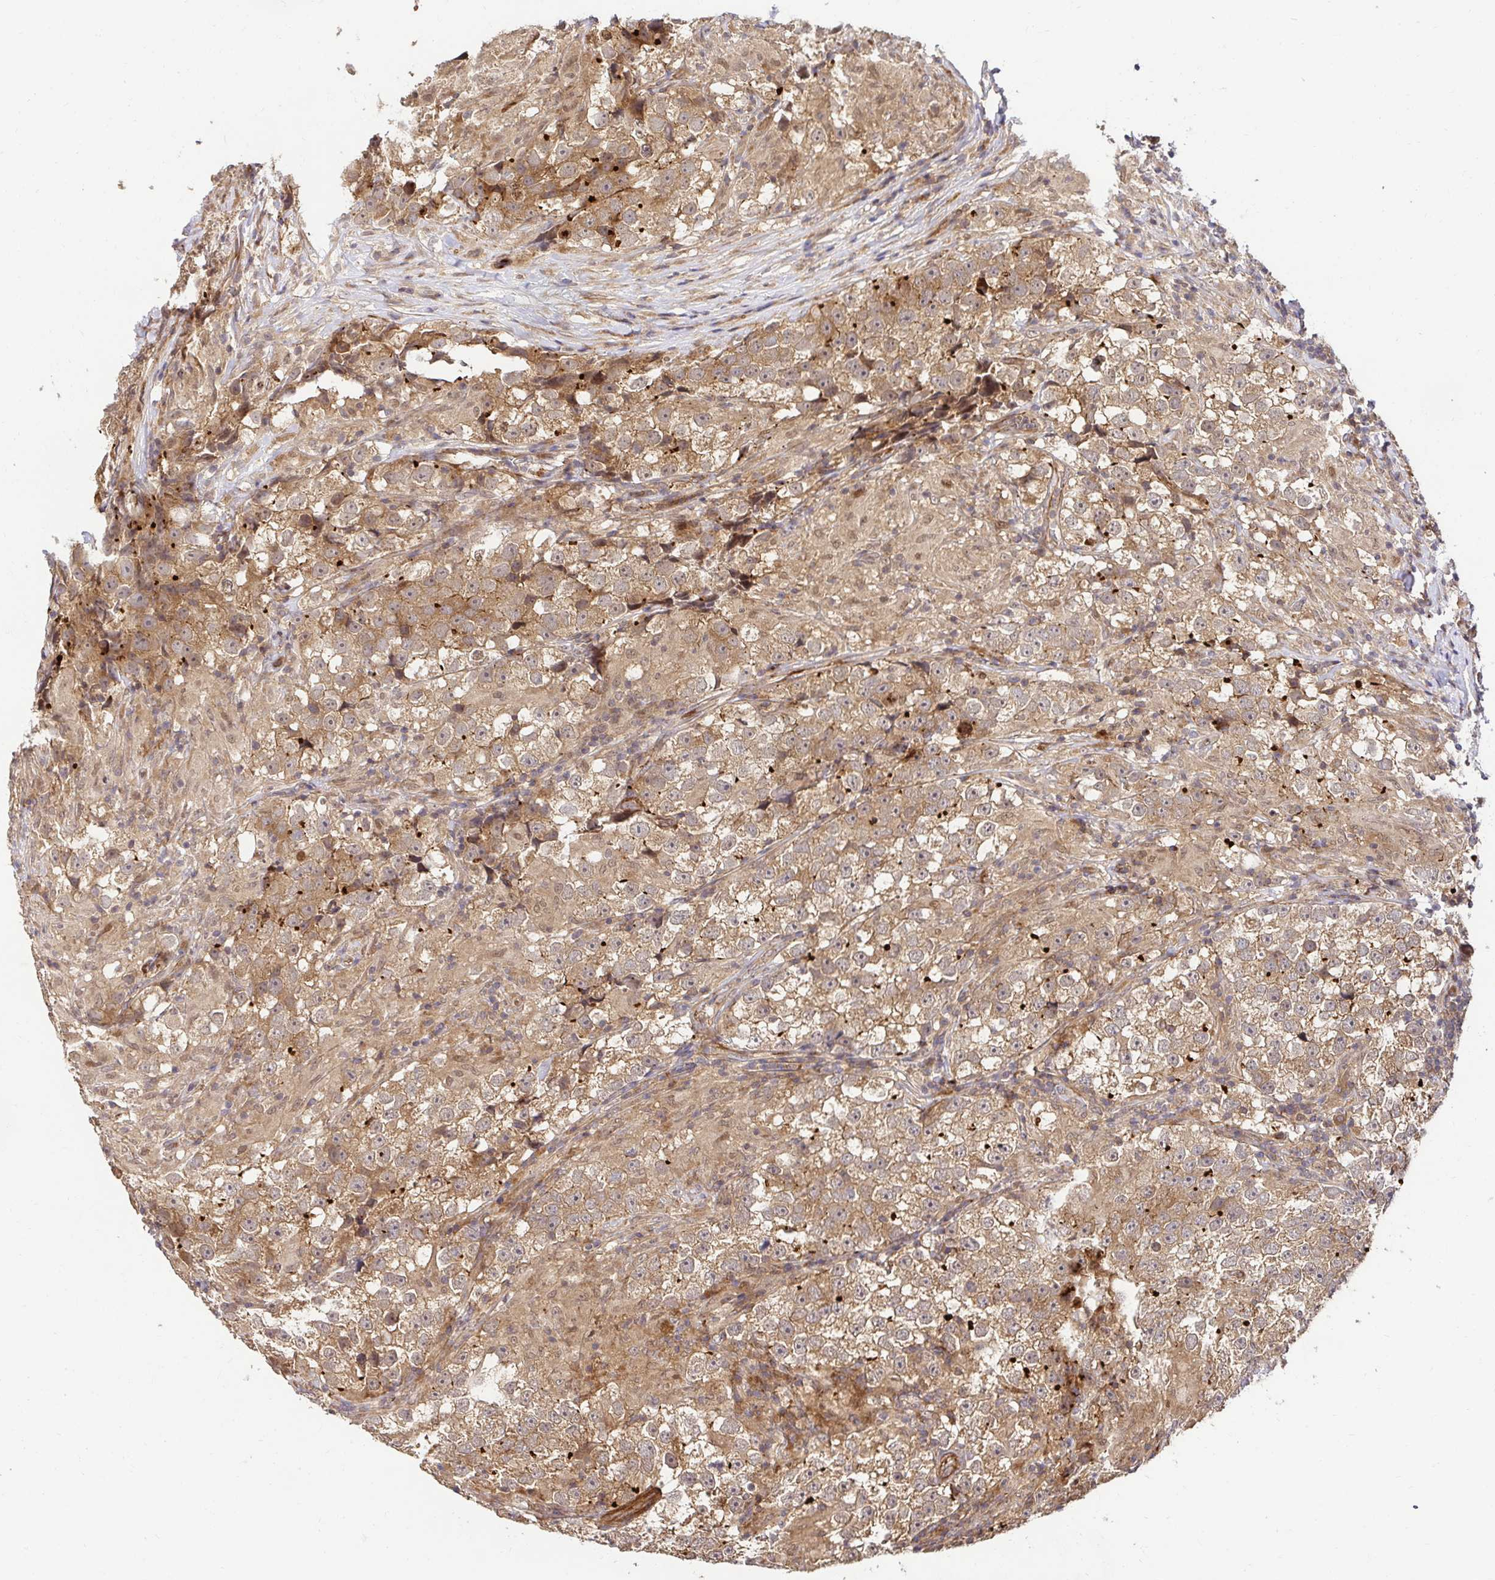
{"staining": {"intensity": "weak", "quantity": ">75%", "location": "cytoplasmic/membranous"}, "tissue": "testis cancer", "cell_type": "Tumor cells", "image_type": "cancer", "snomed": [{"axis": "morphology", "description": "Seminoma, NOS"}, {"axis": "topography", "description": "Testis"}], "caption": "Brown immunohistochemical staining in seminoma (testis) displays weak cytoplasmic/membranous staining in about >75% of tumor cells. Nuclei are stained in blue.", "gene": "PSMA4", "patient": {"sex": "male", "age": 46}}